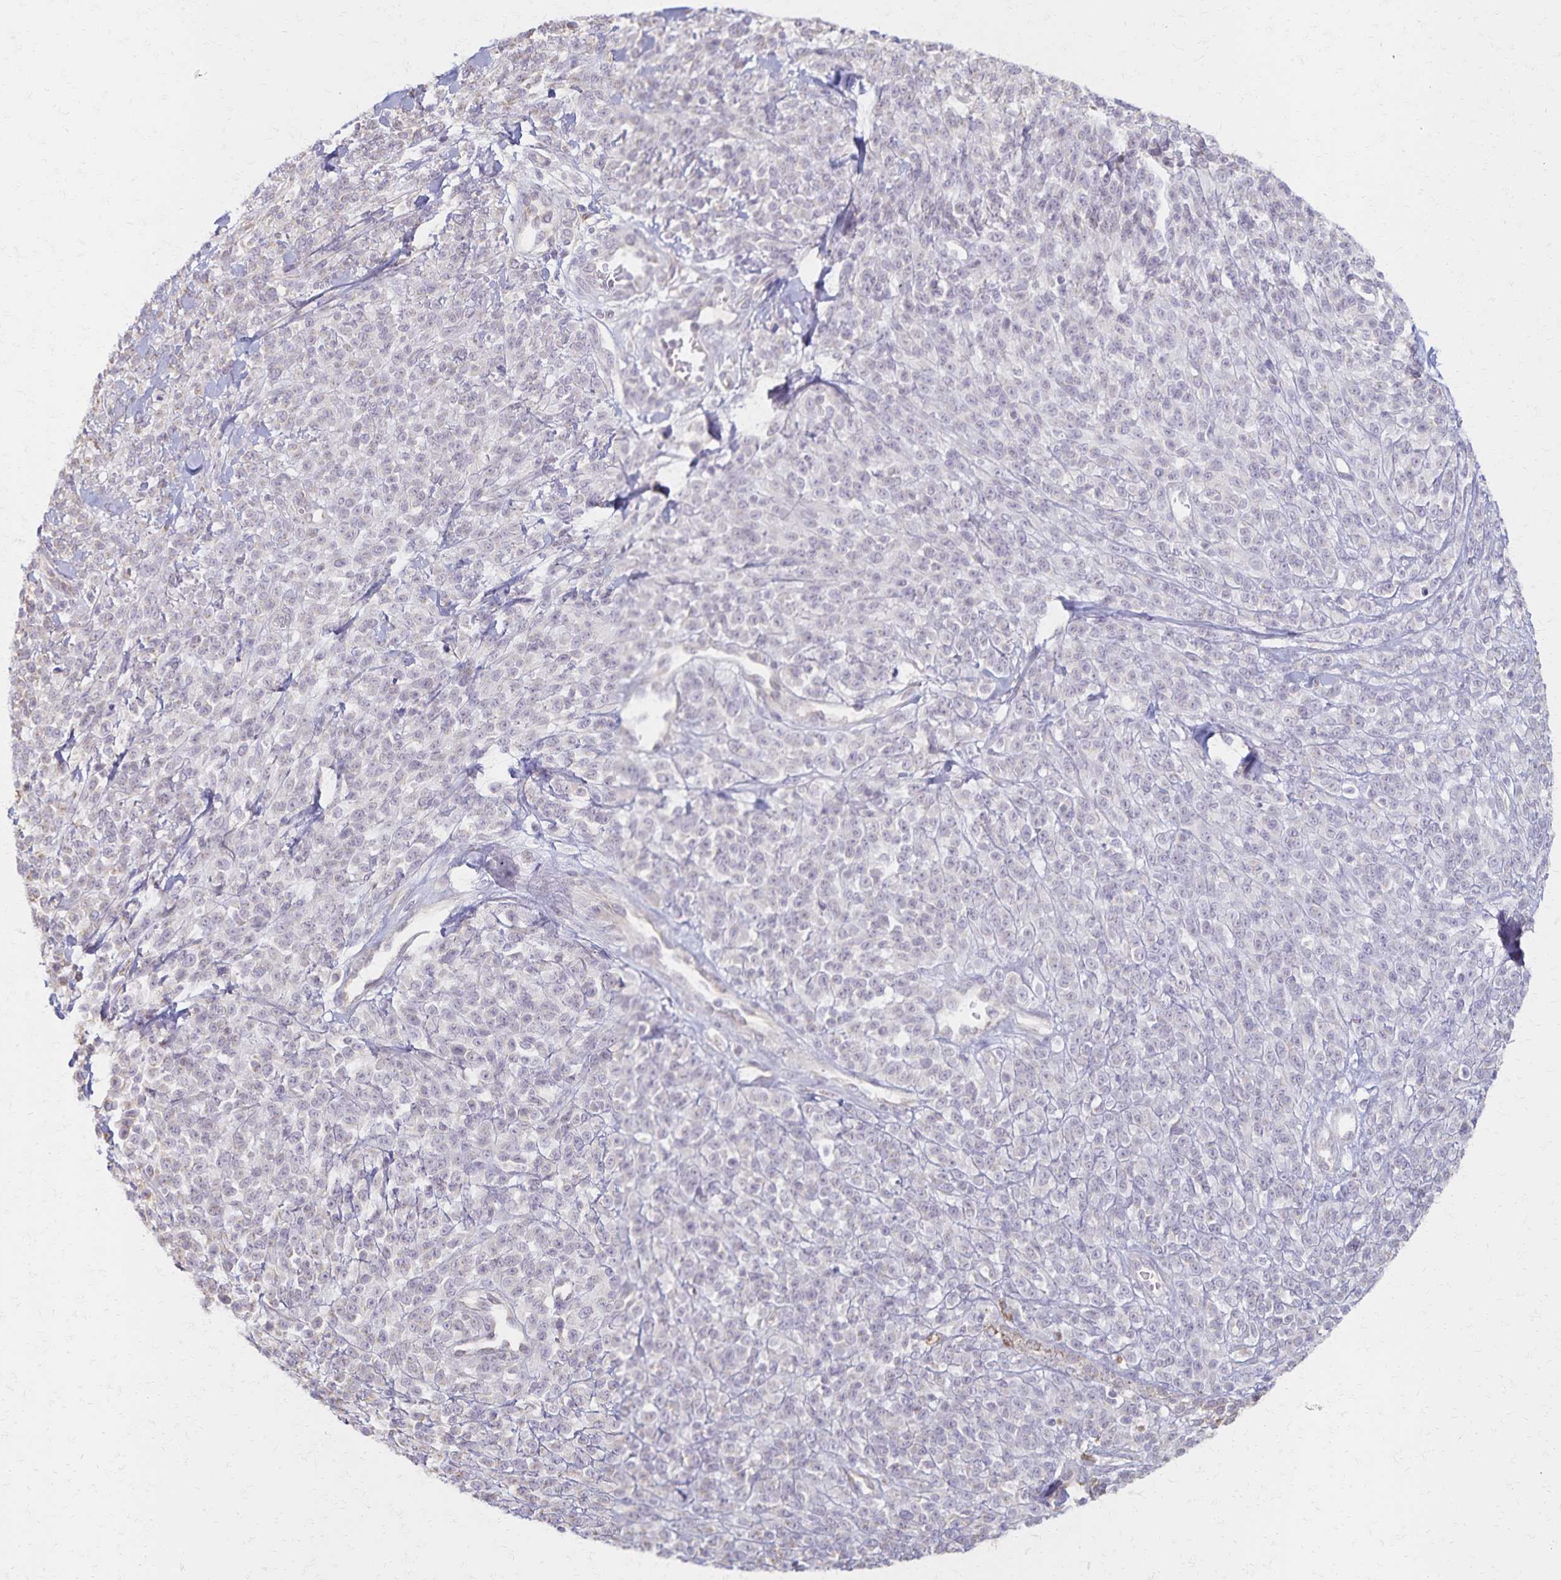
{"staining": {"intensity": "negative", "quantity": "none", "location": "none"}, "tissue": "melanoma", "cell_type": "Tumor cells", "image_type": "cancer", "snomed": [{"axis": "morphology", "description": "Malignant melanoma, NOS"}, {"axis": "topography", "description": "Skin"}, {"axis": "topography", "description": "Skin of trunk"}], "caption": "IHC histopathology image of neoplastic tissue: malignant melanoma stained with DAB (3,3'-diaminobenzidine) reveals no significant protein expression in tumor cells. The staining is performed using DAB (3,3'-diaminobenzidine) brown chromogen with nuclei counter-stained in using hematoxylin.", "gene": "KISS1", "patient": {"sex": "male", "age": 74}}